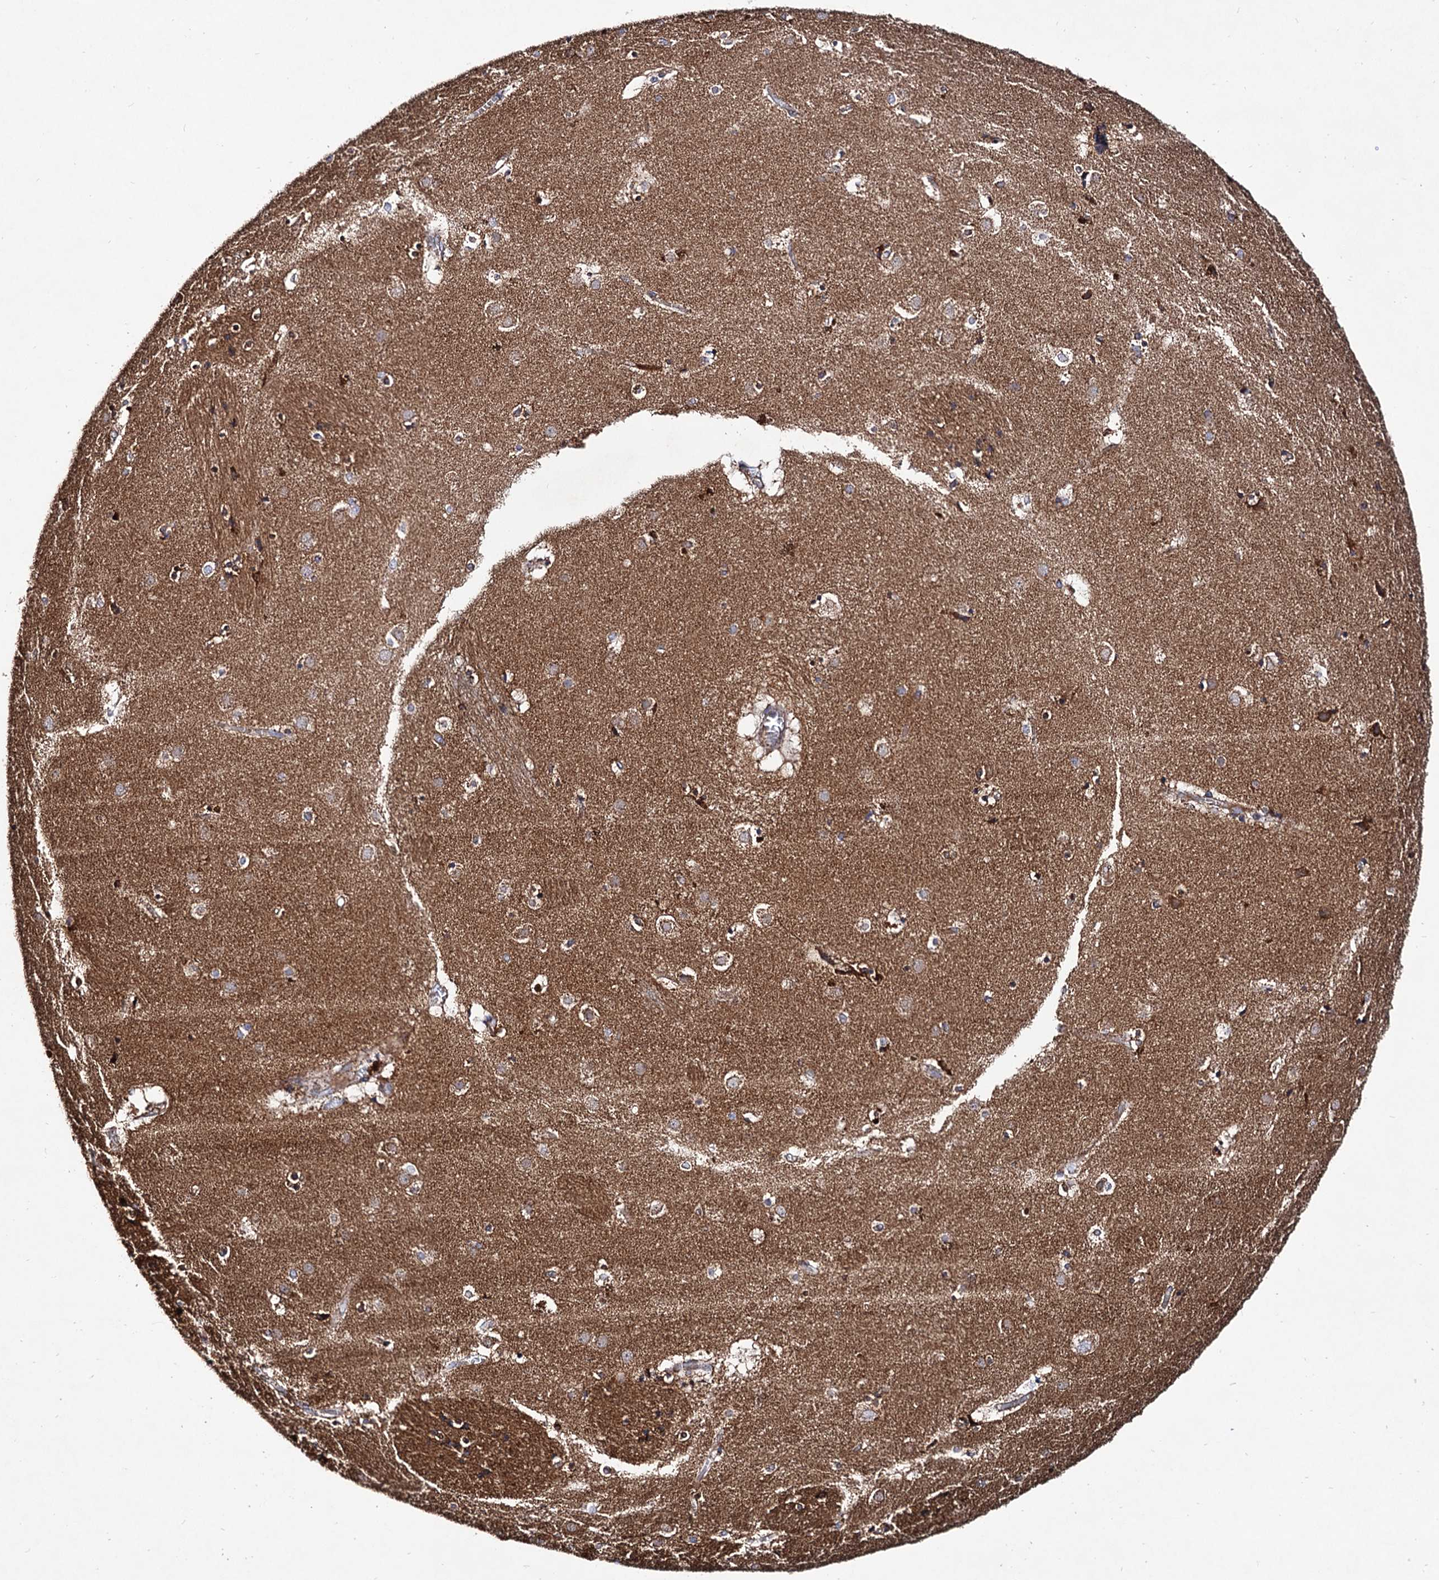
{"staining": {"intensity": "moderate", "quantity": "<25%", "location": "cytoplasmic/membranous"}, "tissue": "caudate", "cell_type": "Glial cells", "image_type": "normal", "snomed": [{"axis": "morphology", "description": "Normal tissue, NOS"}, {"axis": "topography", "description": "Lateral ventricle wall"}], "caption": "Caudate stained with a brown dye exhibits moderate cytoplasmic/membranous positive positivity in about <25% of glial cells.", "gene": "ACAD9", "patient": {"sex": "male", "age": 70}}